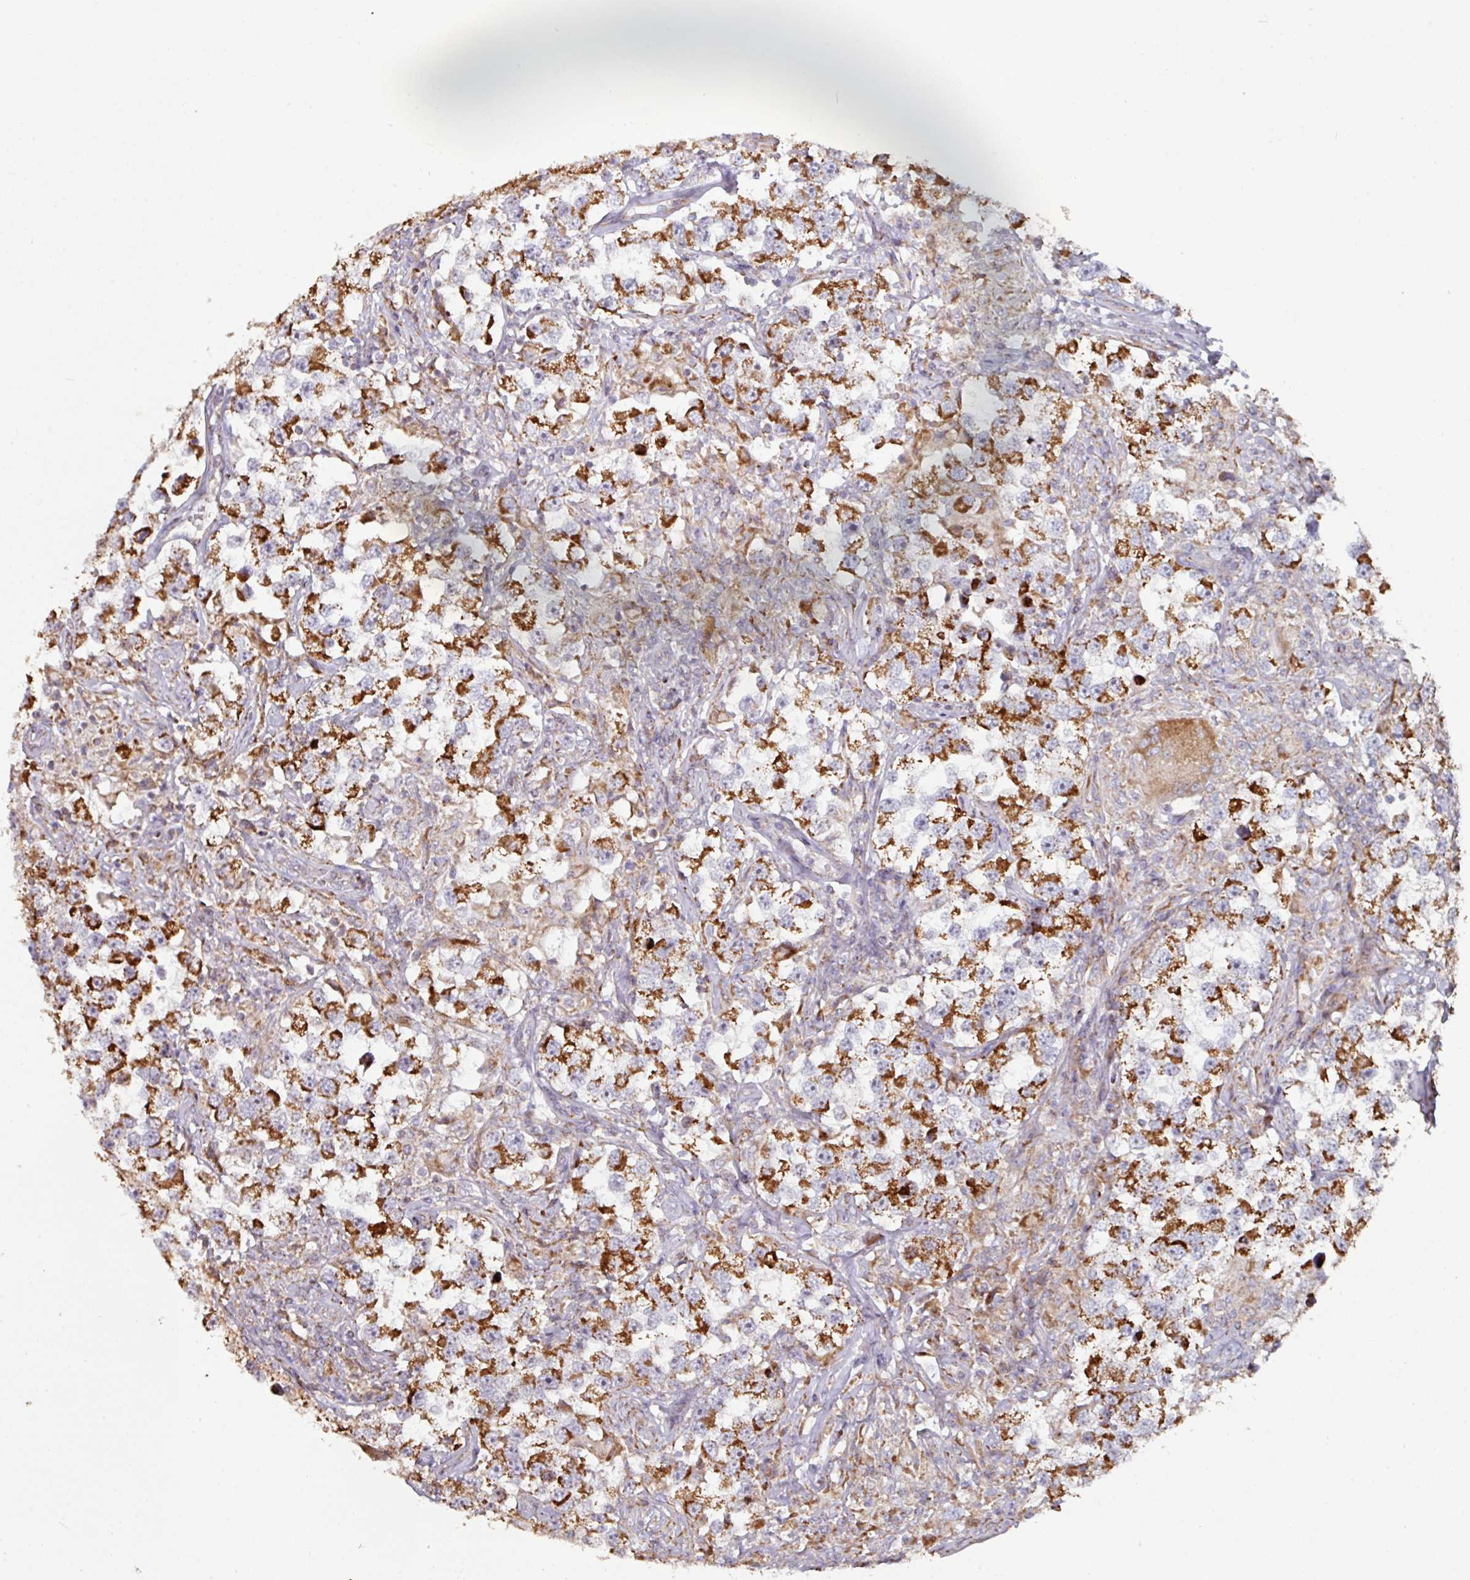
{"staining": {"intensity": "strong", "quantity": ">75%", "location": "cytoplasmic/membranous"}, "tissue": "testis cancer", "cell_type": "Tumor cells", "image_type": "cancer", "snomed": [{"axis": "morphology", "description": "Seminoma, NOS"}, {"axis": "topography", "description": "Testis"}], "caption": "Testis seminoma tissue displays strong cytoplasmic/membranous expression in approximately >75% of tumor cells, visualized by immunohistochemistry.", "gene": "OR2D3", "patient": {"sex": "male", "age": 46}}